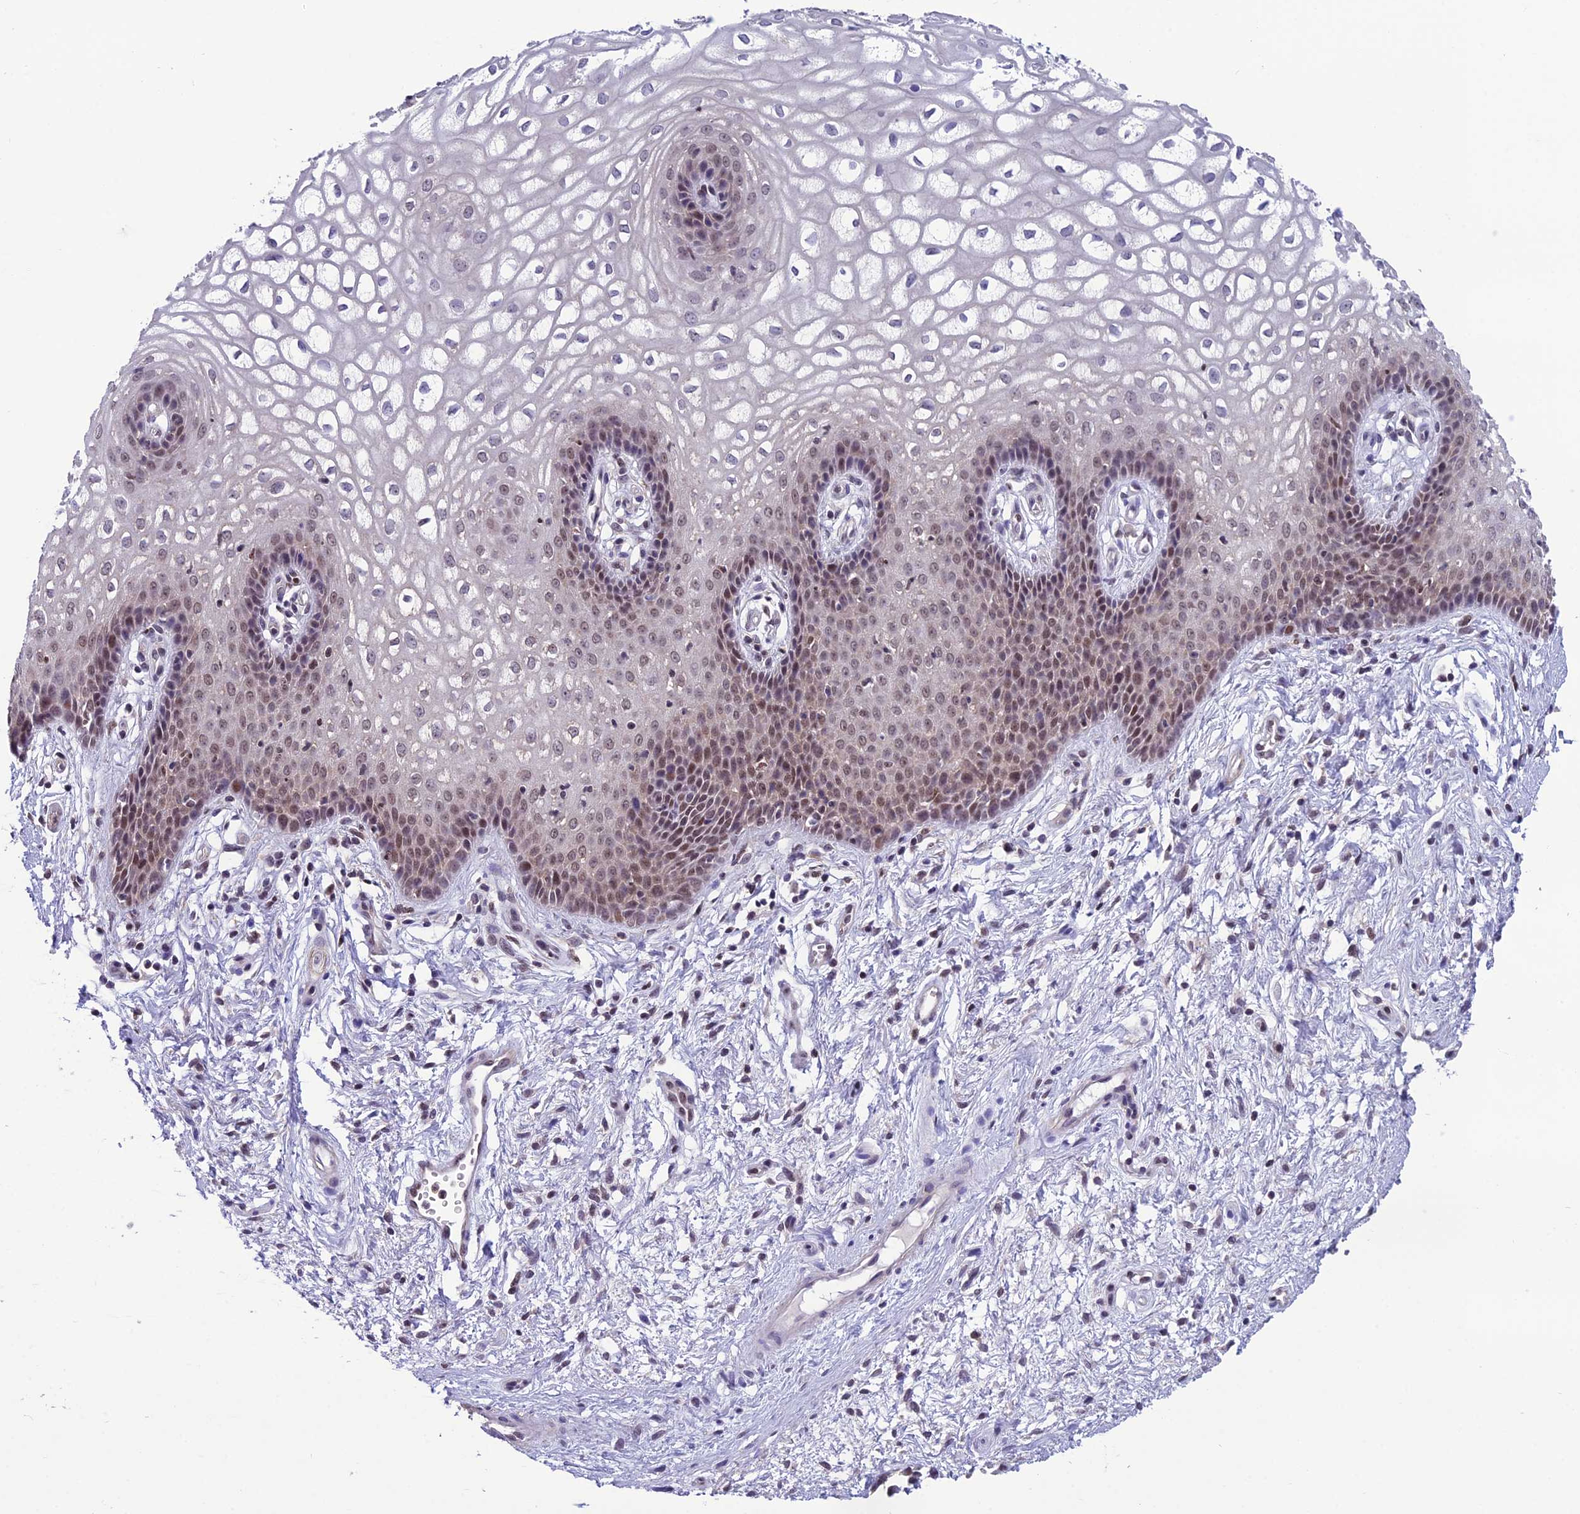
{"staining": {"intensity": "weak", "quantity": "25%-75%", "location": "nuclear"}, "tissue": "vagina", "cell_type": "Squamous epithelial cells", "image_type": "normal", "snomed": [{"axis": "morphology", "description": "Normal tissue, NOS"}, {"axis": "topography", "description": "Vagina"}], "caption": "Approximately 25%-75% of squamous epithelial cells in normal vagina demonstrate weak nuclear protein staining as visualized by brown immunohistochemical staining.", "gene": "MIS12", "patient": {"sex": "female", "age": 34}}